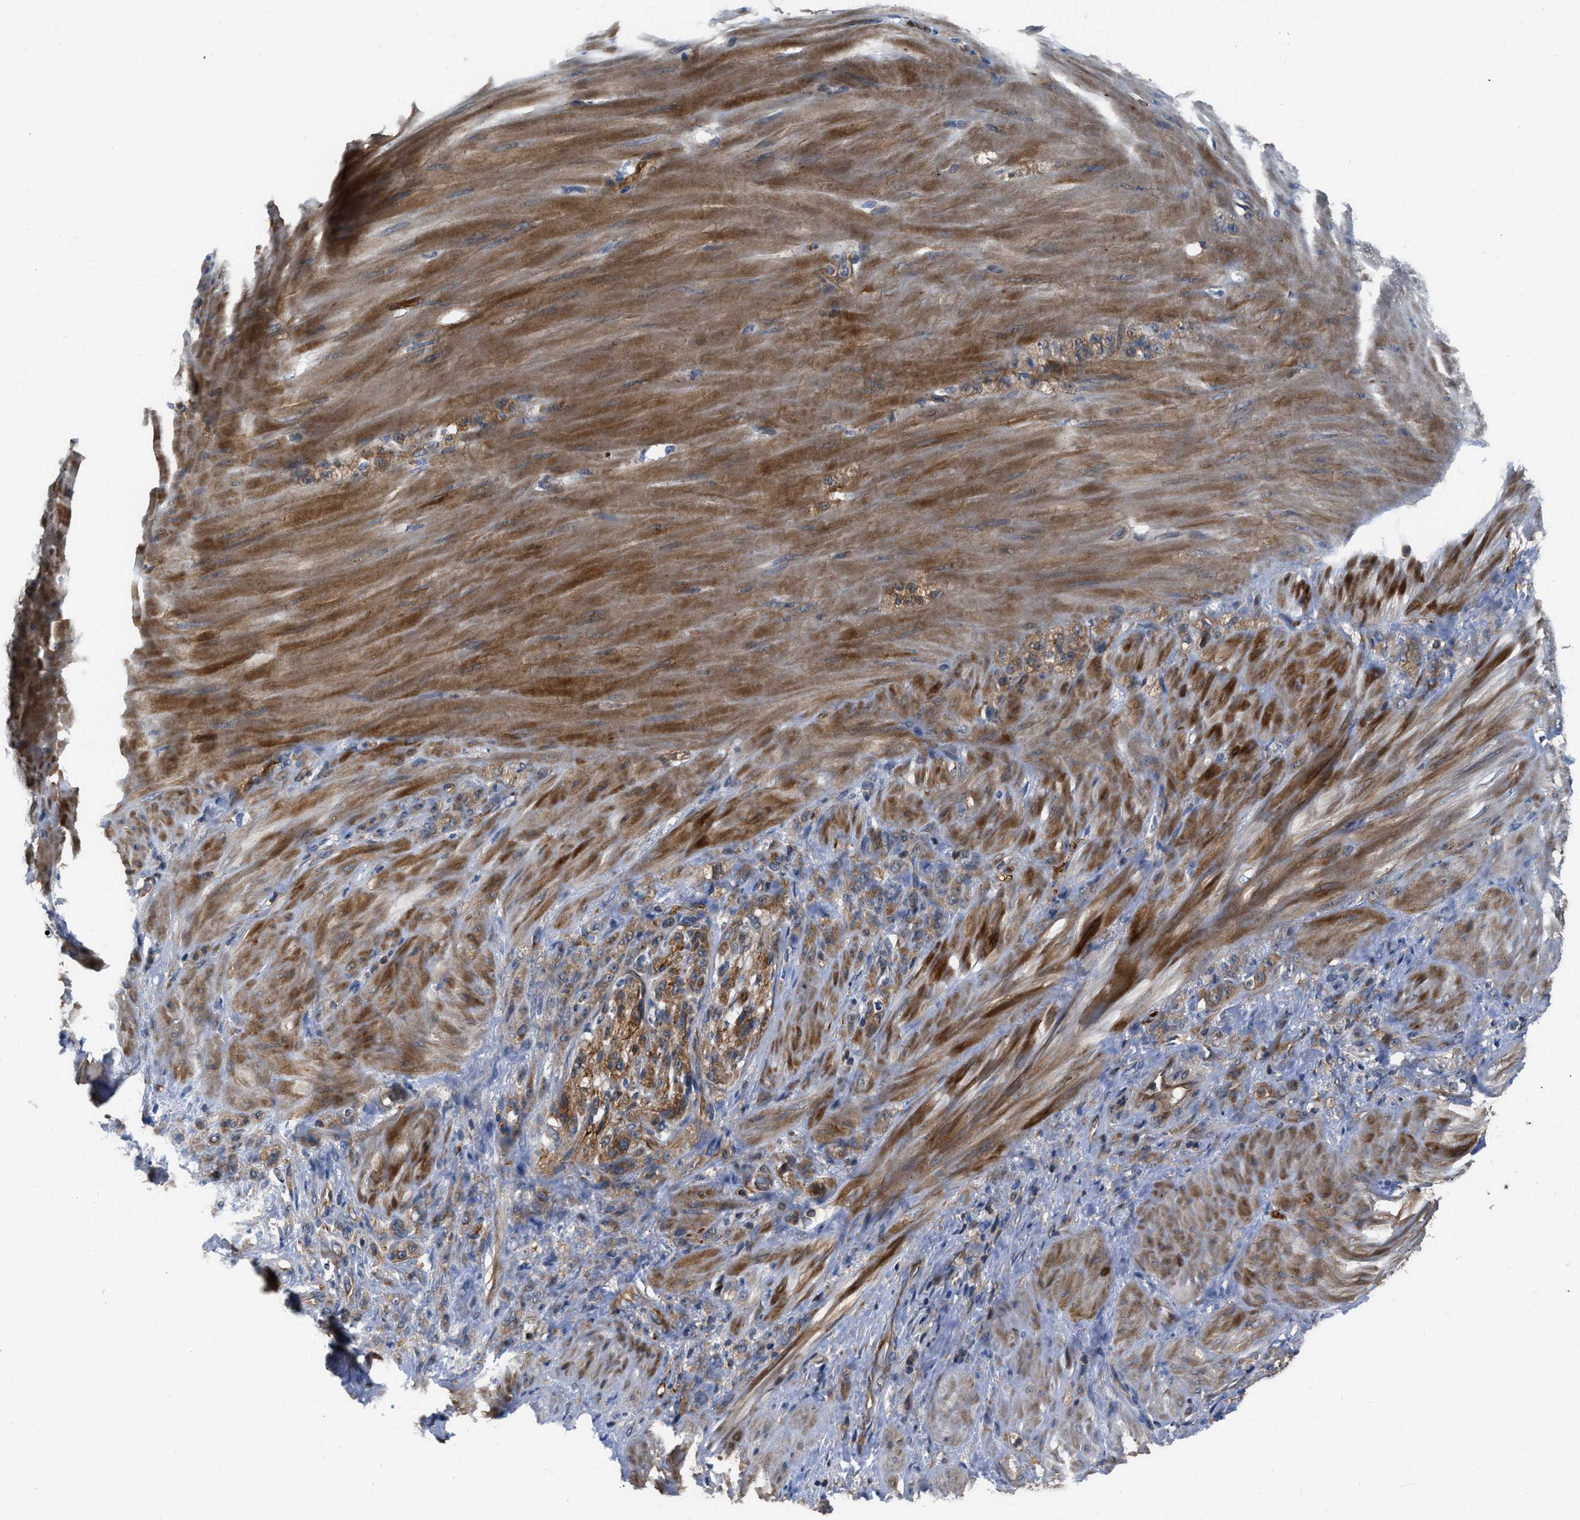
{"staining": {"intensity": "moderate", "quantity": ">75%", "location": "cytoplasmic/membranous"}, "tissue": "stomach cancer", "cell_type": "Tumor cells", "image_type": "cancer", "snomed": [{"axis": "morphology", "description": "Normal tissue, NOS"}, {"axis": "morphology", "description": "Adenocarcinoma, NOS"}, {"axis": "topography", "description": "Stomach"}], "caption": "Immunohistochemical staining of adenocarcinoma (stomach) demonstrates medium levels of moderate cytoplasmic/membranous protein positivity in about >75% of tumor cells.", "gene": "PFKP", "patient": {"sex": "male", "age": 82}}